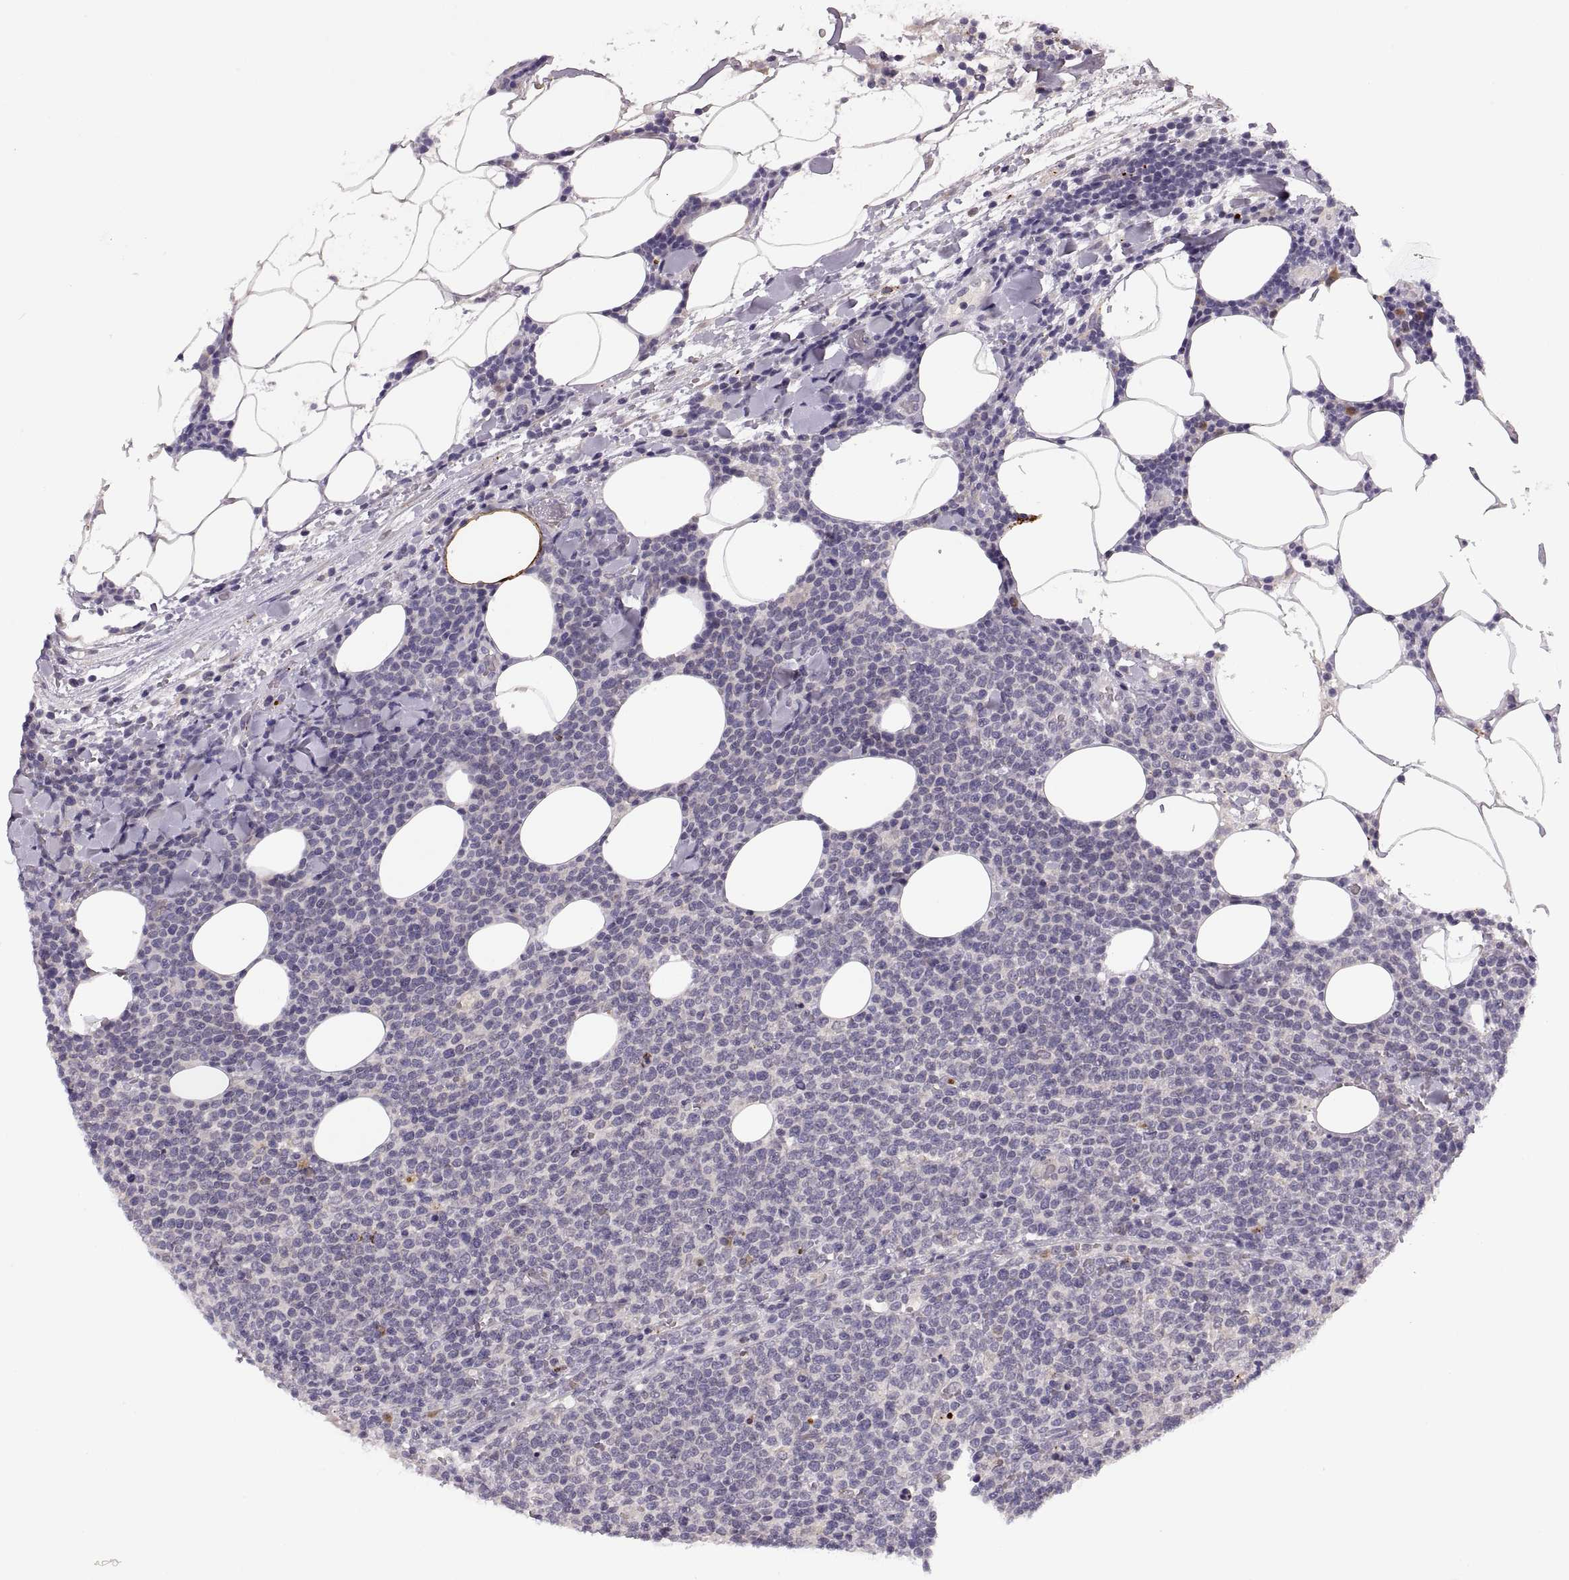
{"staining": {"intensity": "negative", "quantity": "none", "location": "none"}, "tissue": "lymphoma", "cell_type": "Tumor cells", "image_type": "cancer", "snomed": [{"axis": "morphology", "description": "Malignant lymphoma, non-Hodgkin's type, High grade"}, {"axis": "topography", "description": "Lymph node"}], "caption": "IHC micrograph of human high-grade malignant lymphoma, non-Hodgkin's type stained for a protein (brown), which displays no positivity in tumor cells.", "gene": "ADH6", "patient": {"sex": "male", "age": 61}}